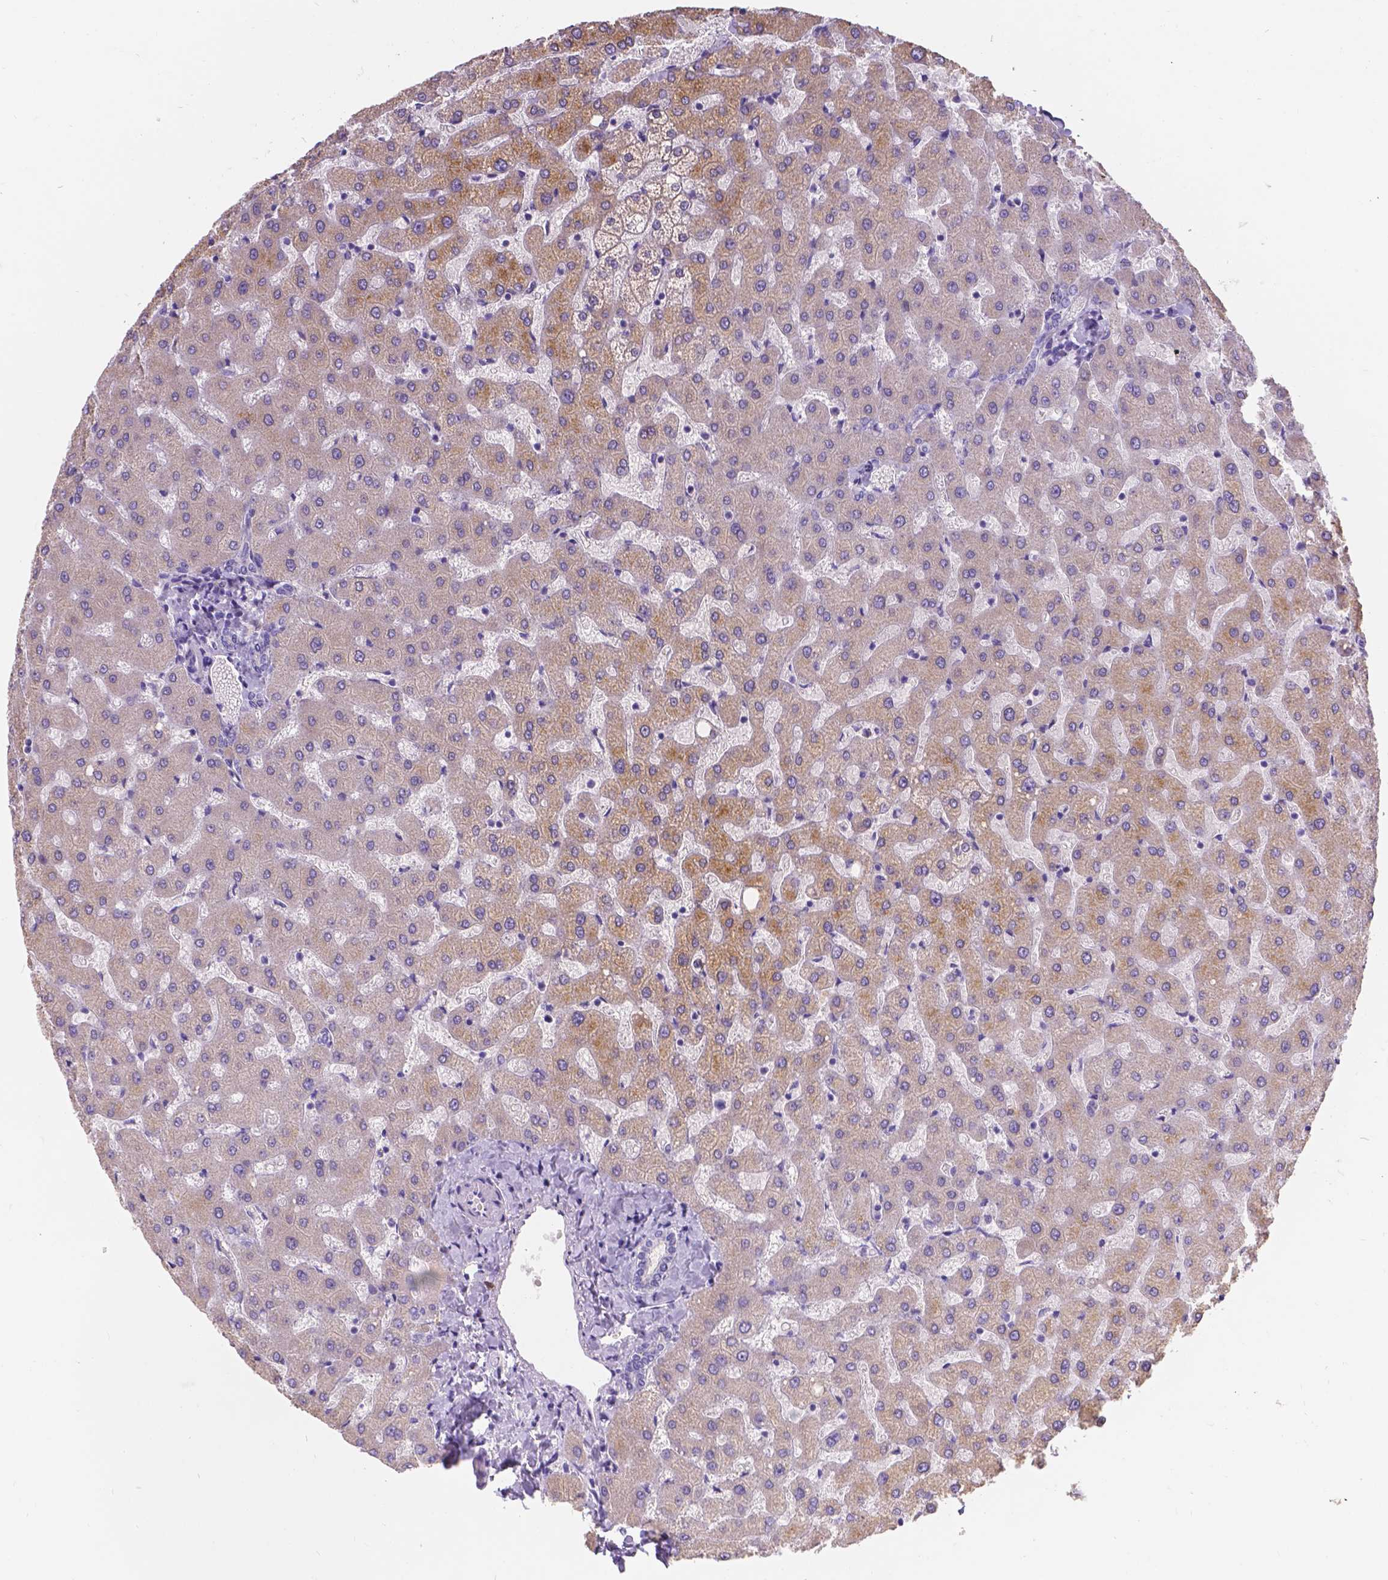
{"staining": {"intensity": "negative", "quantity": "none", "location": "none"}, "tissue": "liver", "cell_type": "Cholangiocytes", "image_type": "normal", "snomed": [{"axis": "morphology", "description": "Normal tissue, NOS"}, {"axis": "topography", "description": "Liver"}], "caption": "DAB (3,3'-diaminobenzidine) immunohistochemical staining of benign human liver displays no significant positivity in cholangiocytes. The staining is performed using DAB brown chromogen with nuclei counter-stained in using hematoxylin.", "gene": "GNRHR", "patient": {"sex": "female", "age": 50}}